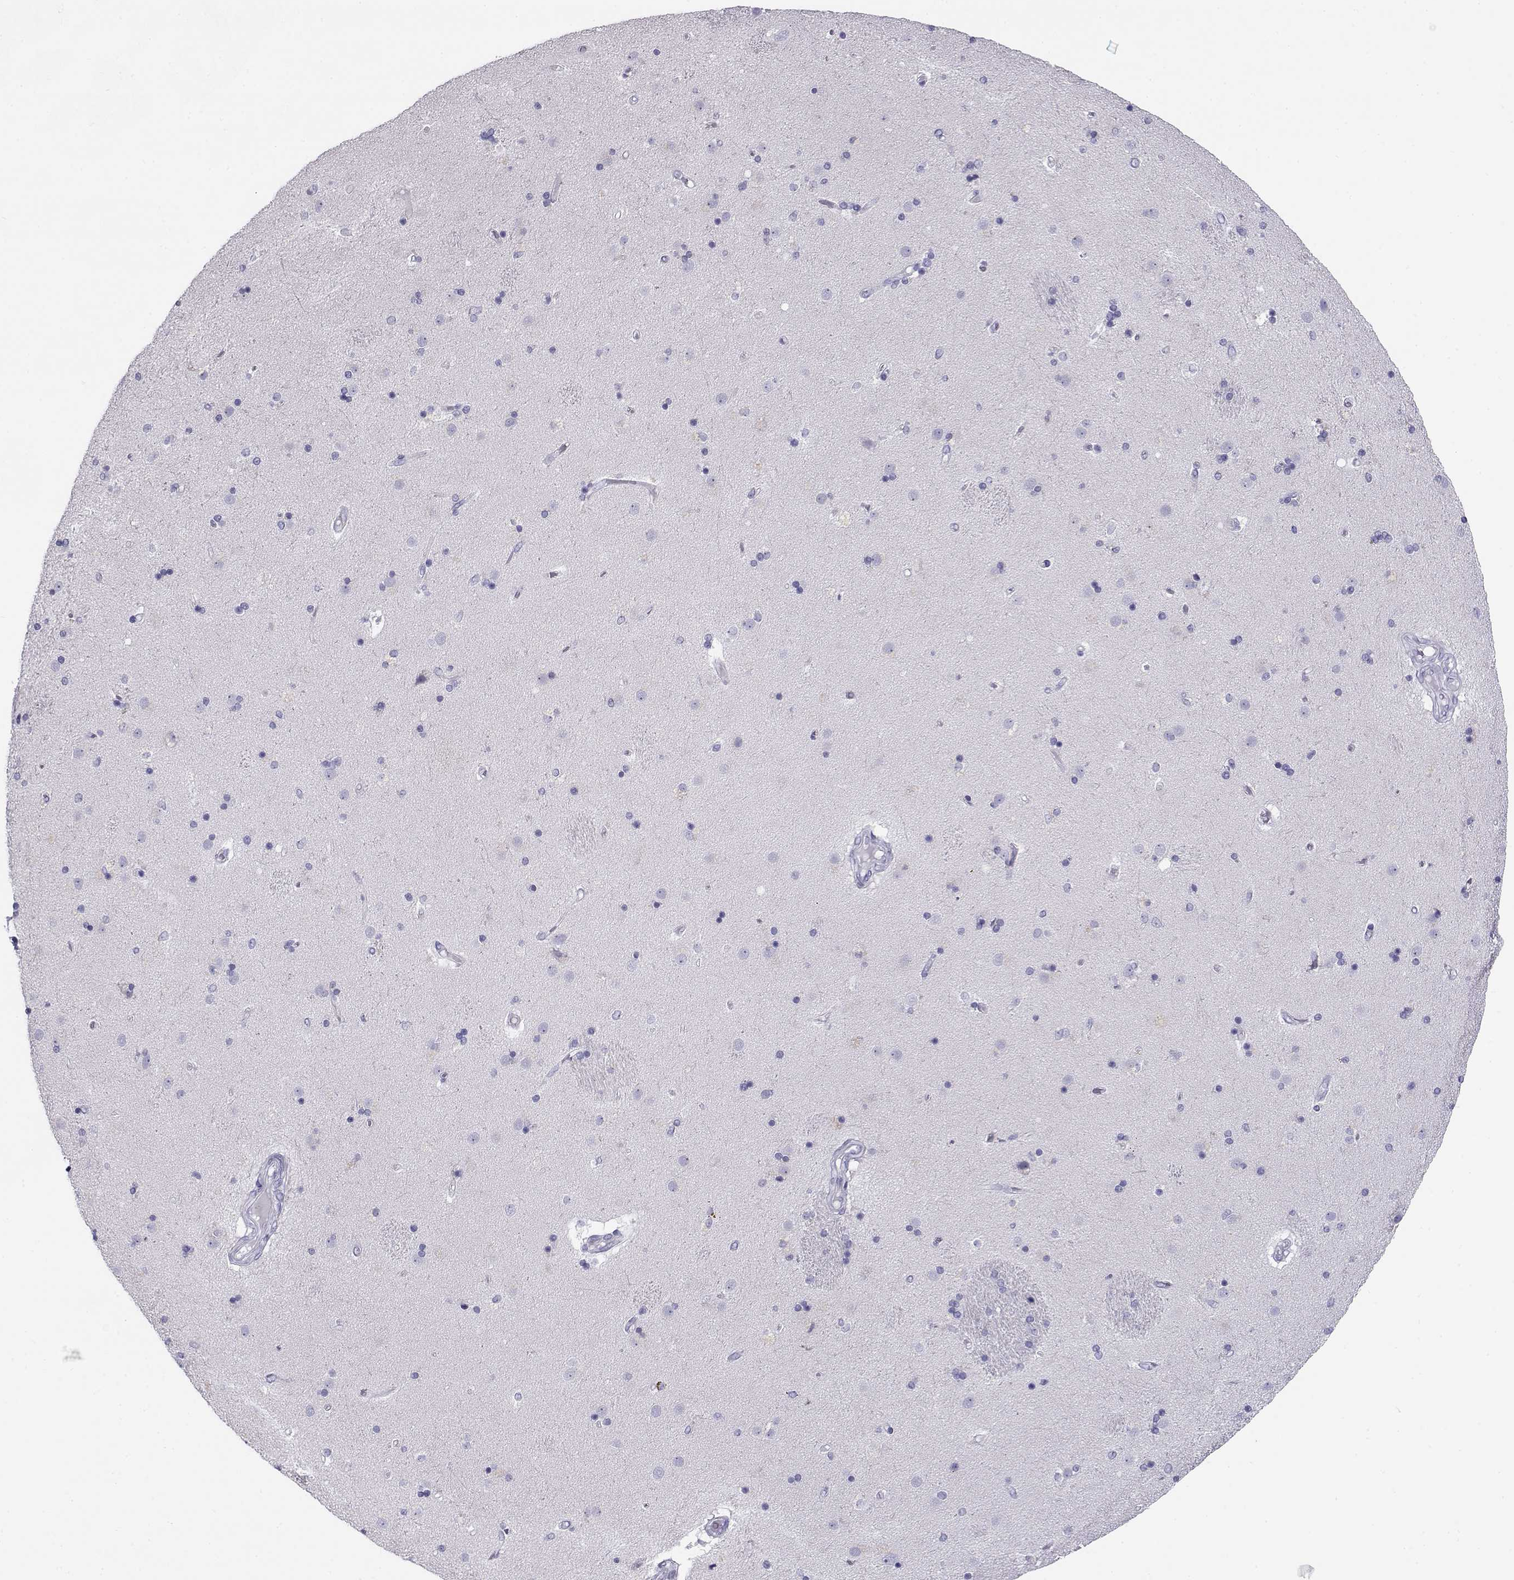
{"staining": {"intensity": "negative", "quantity": "none", "location": "none"}, "tissue": "caudate", "cell_type": "Glial cells", "image_type": "normal", "snomed": [{"axis": "morphology", "description": "Normal tissue, NOS"}, {"axis": "topography", "description": "Lateral ventricle wall"}], "caption": "Immunohistochemical staining of benign human caudate displays no significant positivity in glial cells. (Brightfield microscopy of DAB immunohistochemistry at high magnification).", "gene": "CABS1", "patient": {"sex": "male", "age": 54}}